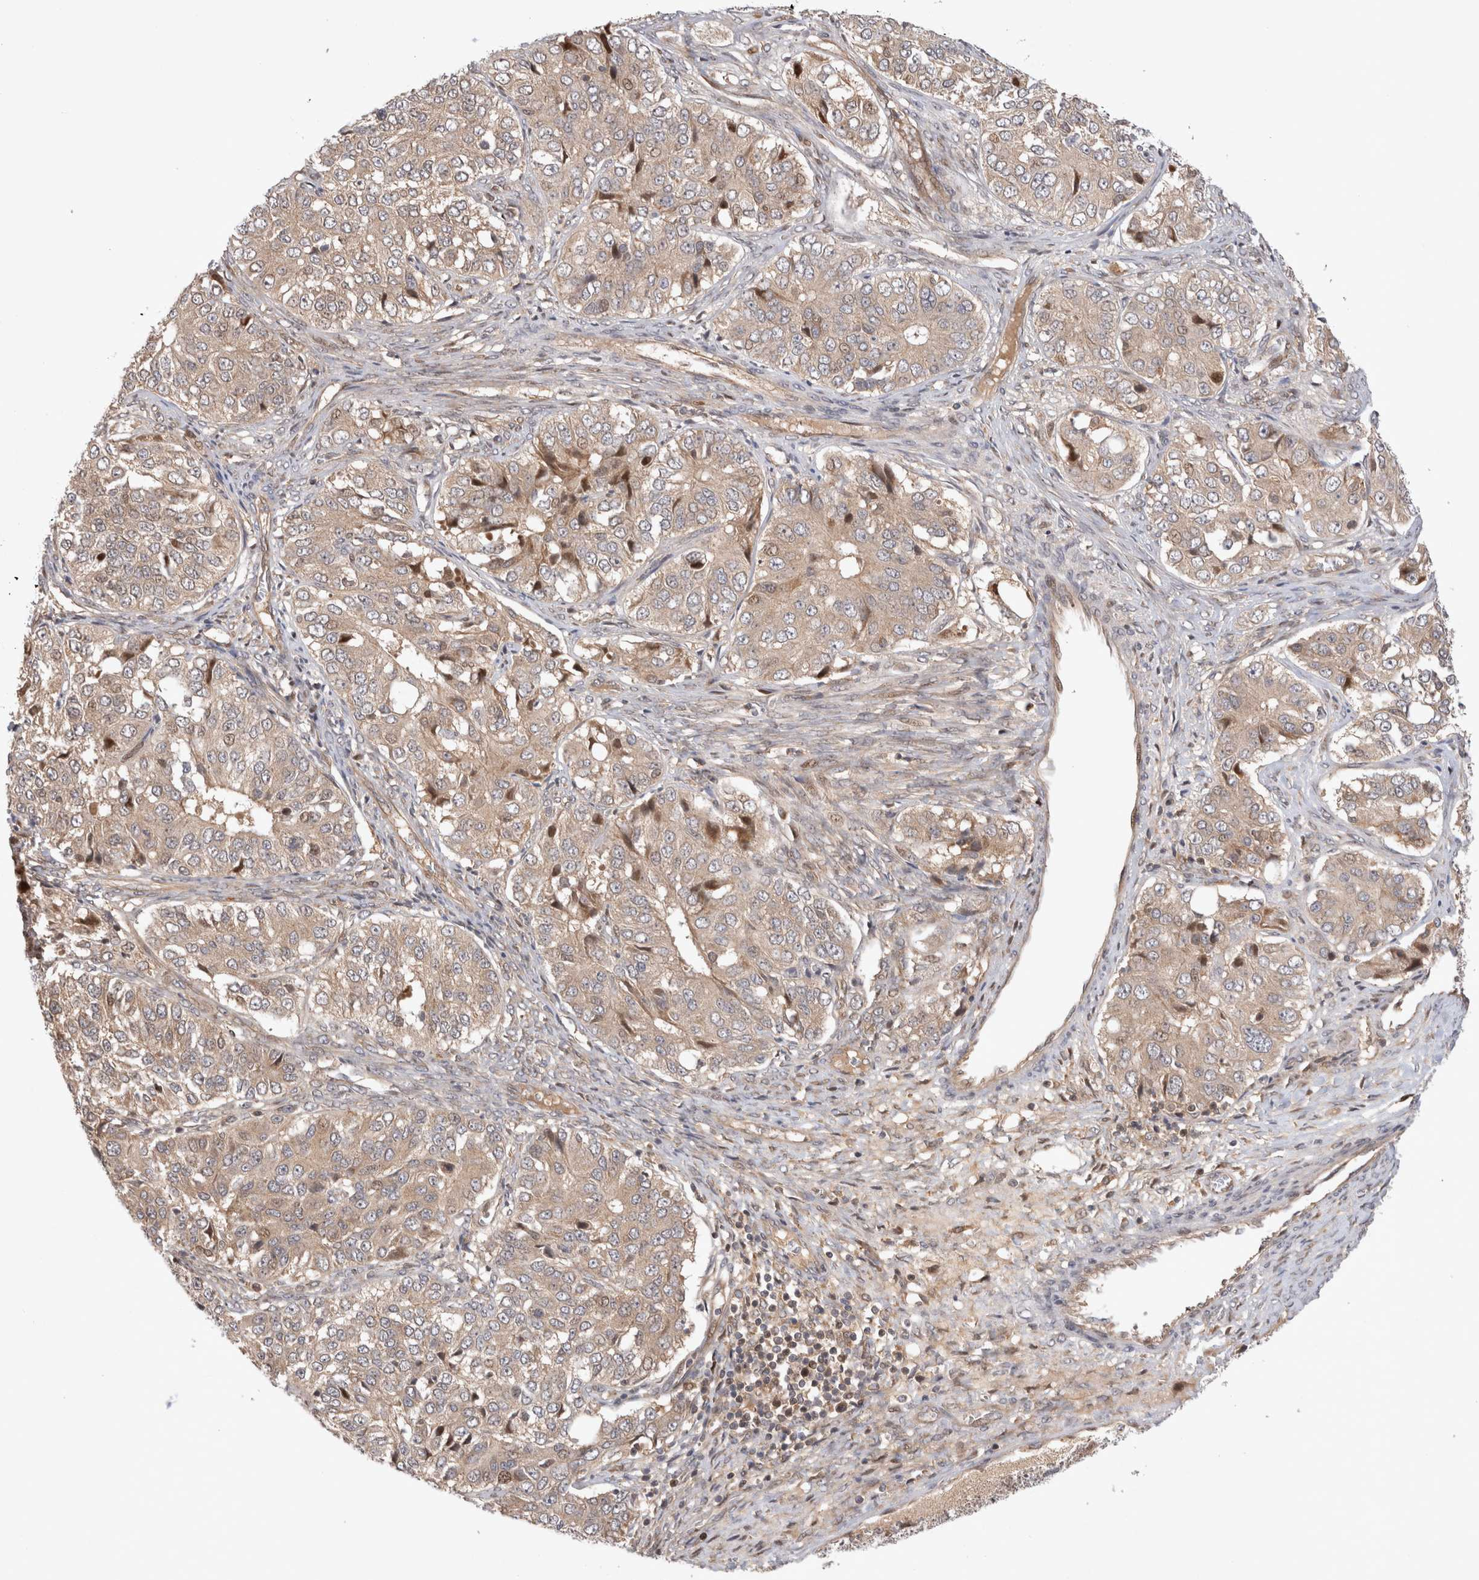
{"staining": {"intensity": "weak", "quantity": "25%-75%", "location": "cytoplasmic/membranous"}, "tissue": "ovarian cancer", "cell_type": "Tumor cells", "image_type": "cancer", "snomed": [{"axis": "morphology", "description": "Carcinoma, endometroid"}, {"axis": "topography", "description": "Ovary"}], "caption": "The image displays staining of ovarian endometroid carcinoma, revealing weak cytoplasmic/membranous protein expression (brown color) within tumor cells.", "gene": "HTT", "patient": {"sex": "female", "age": 51}}